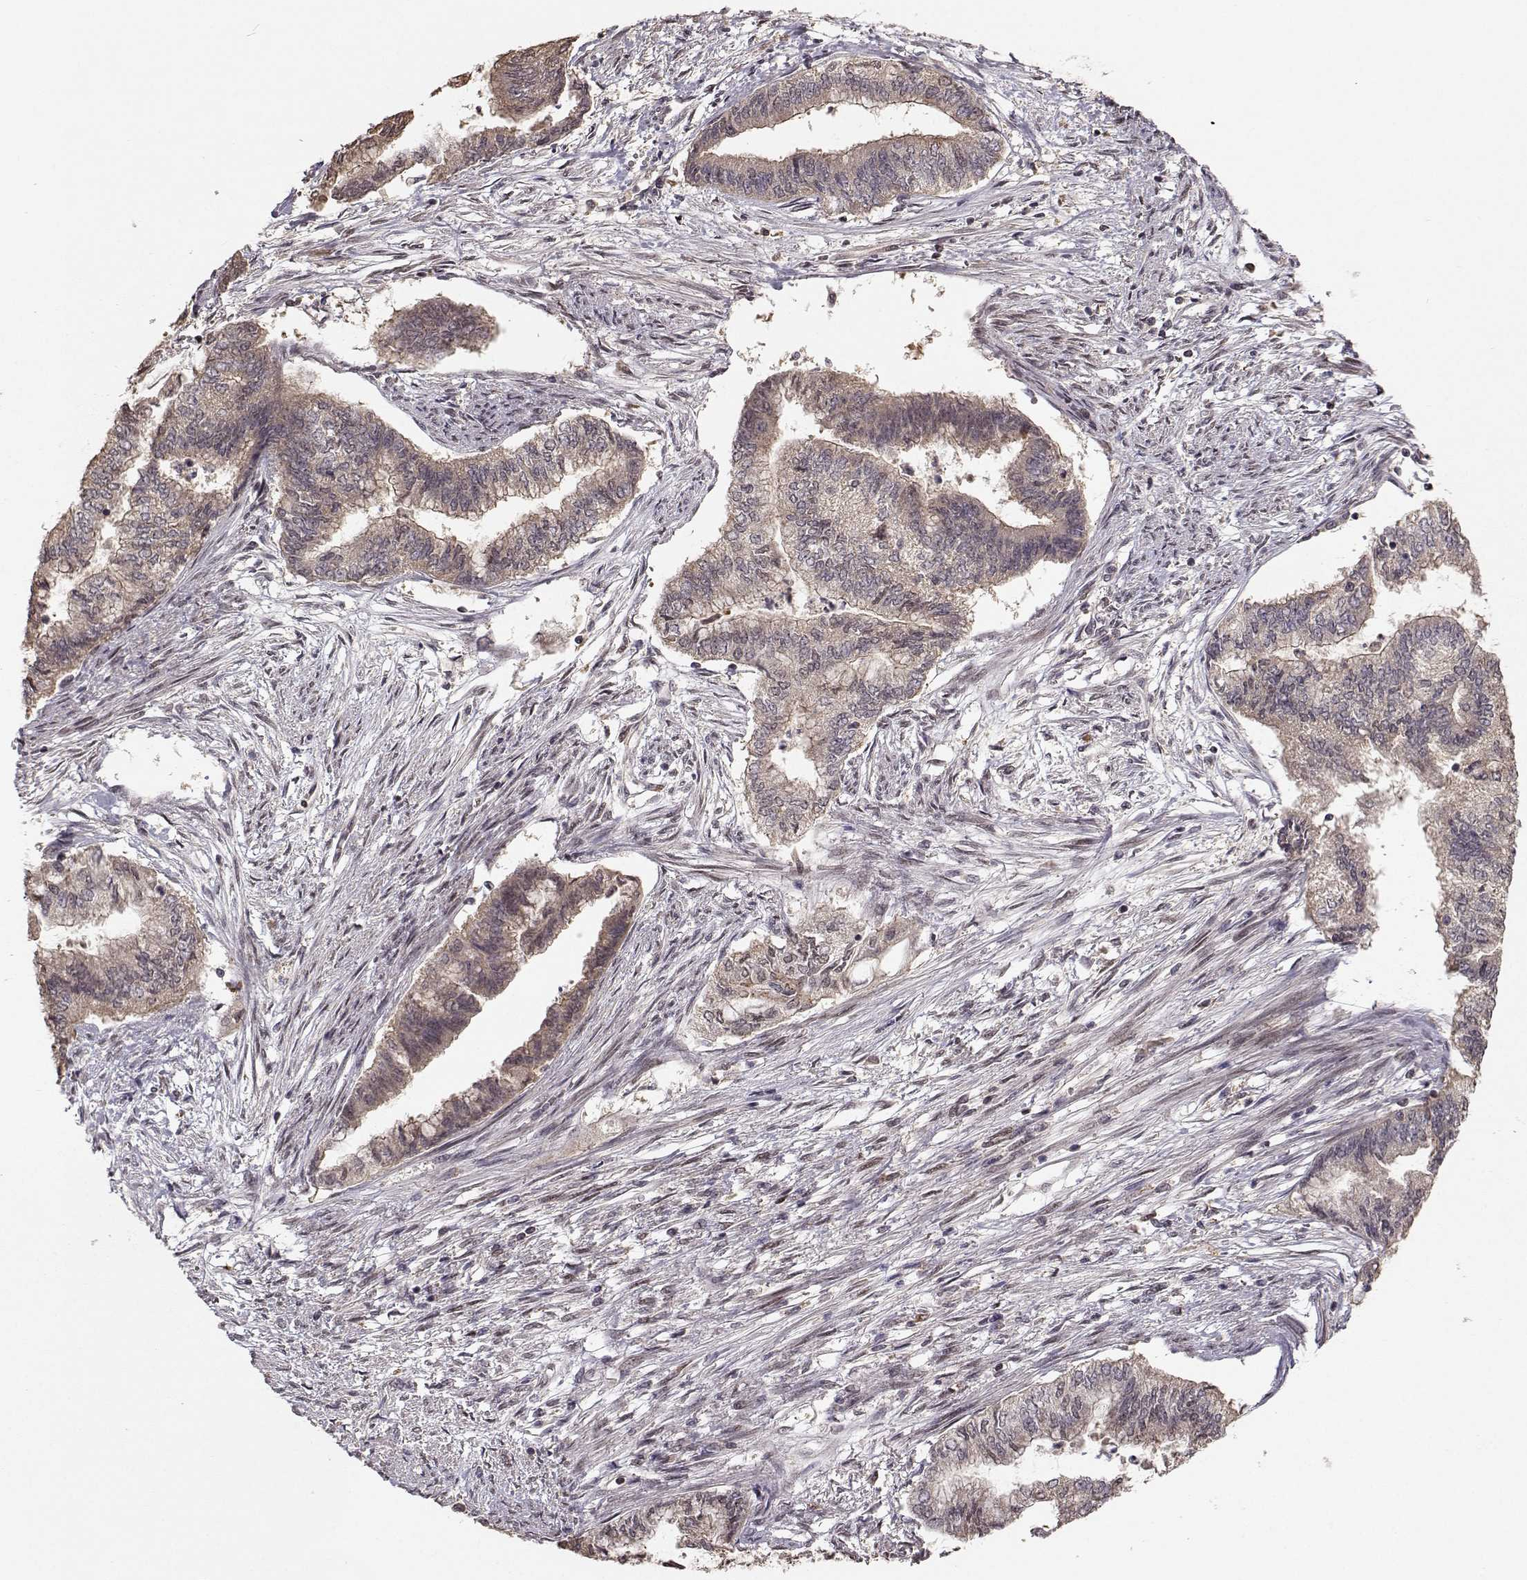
{"staining": {"intensity": "weak", "quantity": "25%-75%", "location": "cytoplasmic/membranous"}, "tissue": "endometrial cancer", "cell_type": "Tumor cells", "image_type": "cancer", "snomed": [{"axis": "morphology", "description": "Adenocarcinoma, NOS"}, {"axis": "topography", "description": "Endometrium"}], "caption": "Tumor cells demonstrate low levels of weak cytoplasmic/membranous staining in approximately 25%-75% of cells in human endometrial cancer (adenocarcinoma).", "gene": "PLEKHG3", "patient": {"sex": "female", "age": 65}}